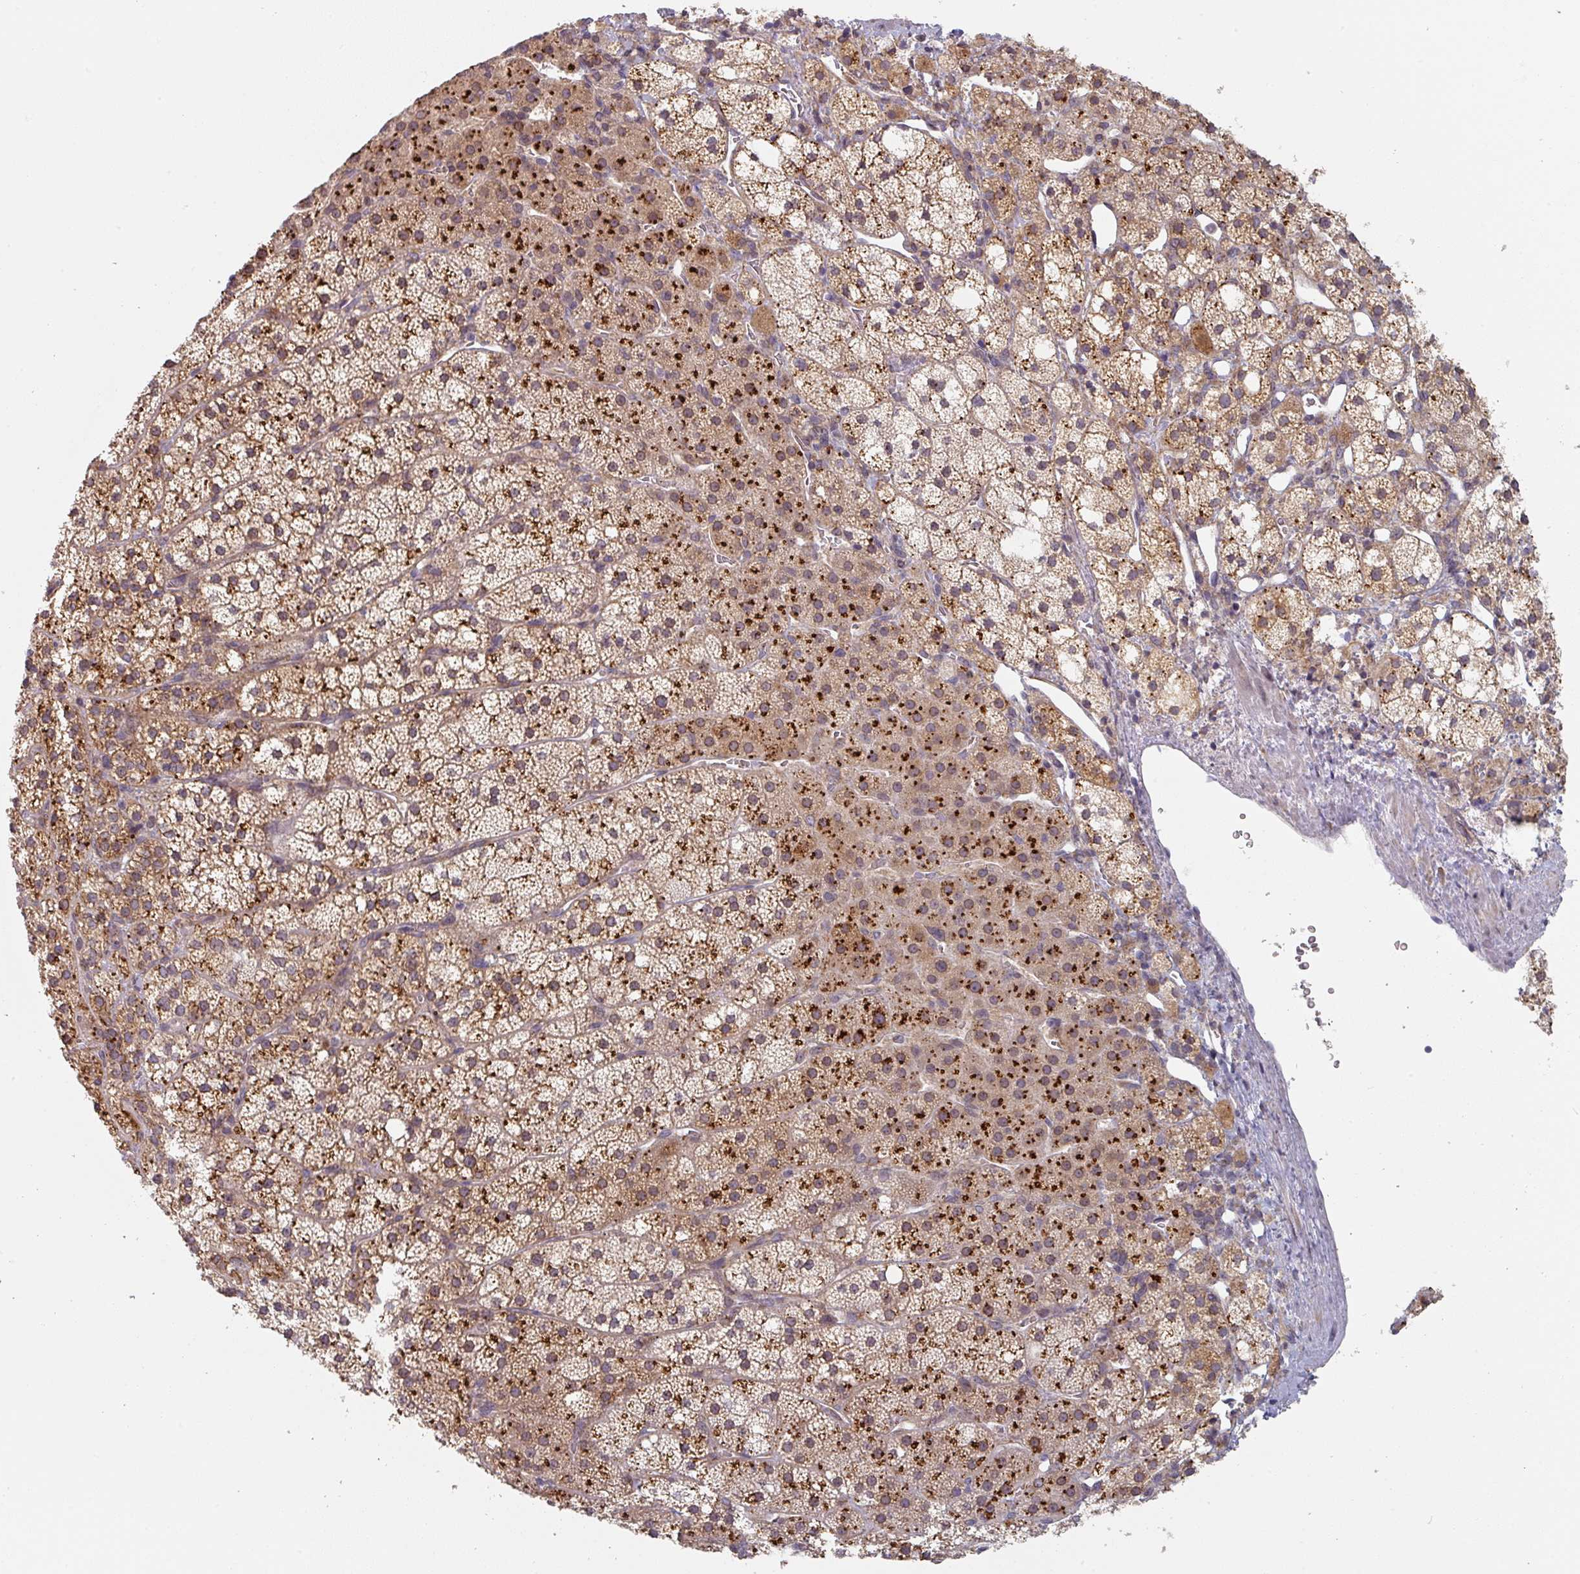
{"staining": {"intensity": "strong", "quantity": ">75%", "location": "cytoplasmic/membranous"}, "tissue": "adrenal gland", "cell_type": "Glandular cells", "image_type": "normal", "snomed": [{"axis": "morphology", "description": "Normal tissue, NOS"}, {"axis": "topography", "description": "Adrenal gland"}], "caption": "Strong cytoplasmic/membranous positivity for a protein is appreciated in about >75% of glandular cells of unremarkable adrenal gland using immunohistochemistry (IHC).", "gene": "TAPT1", "patient": {"sex": "male", "age": 53}}